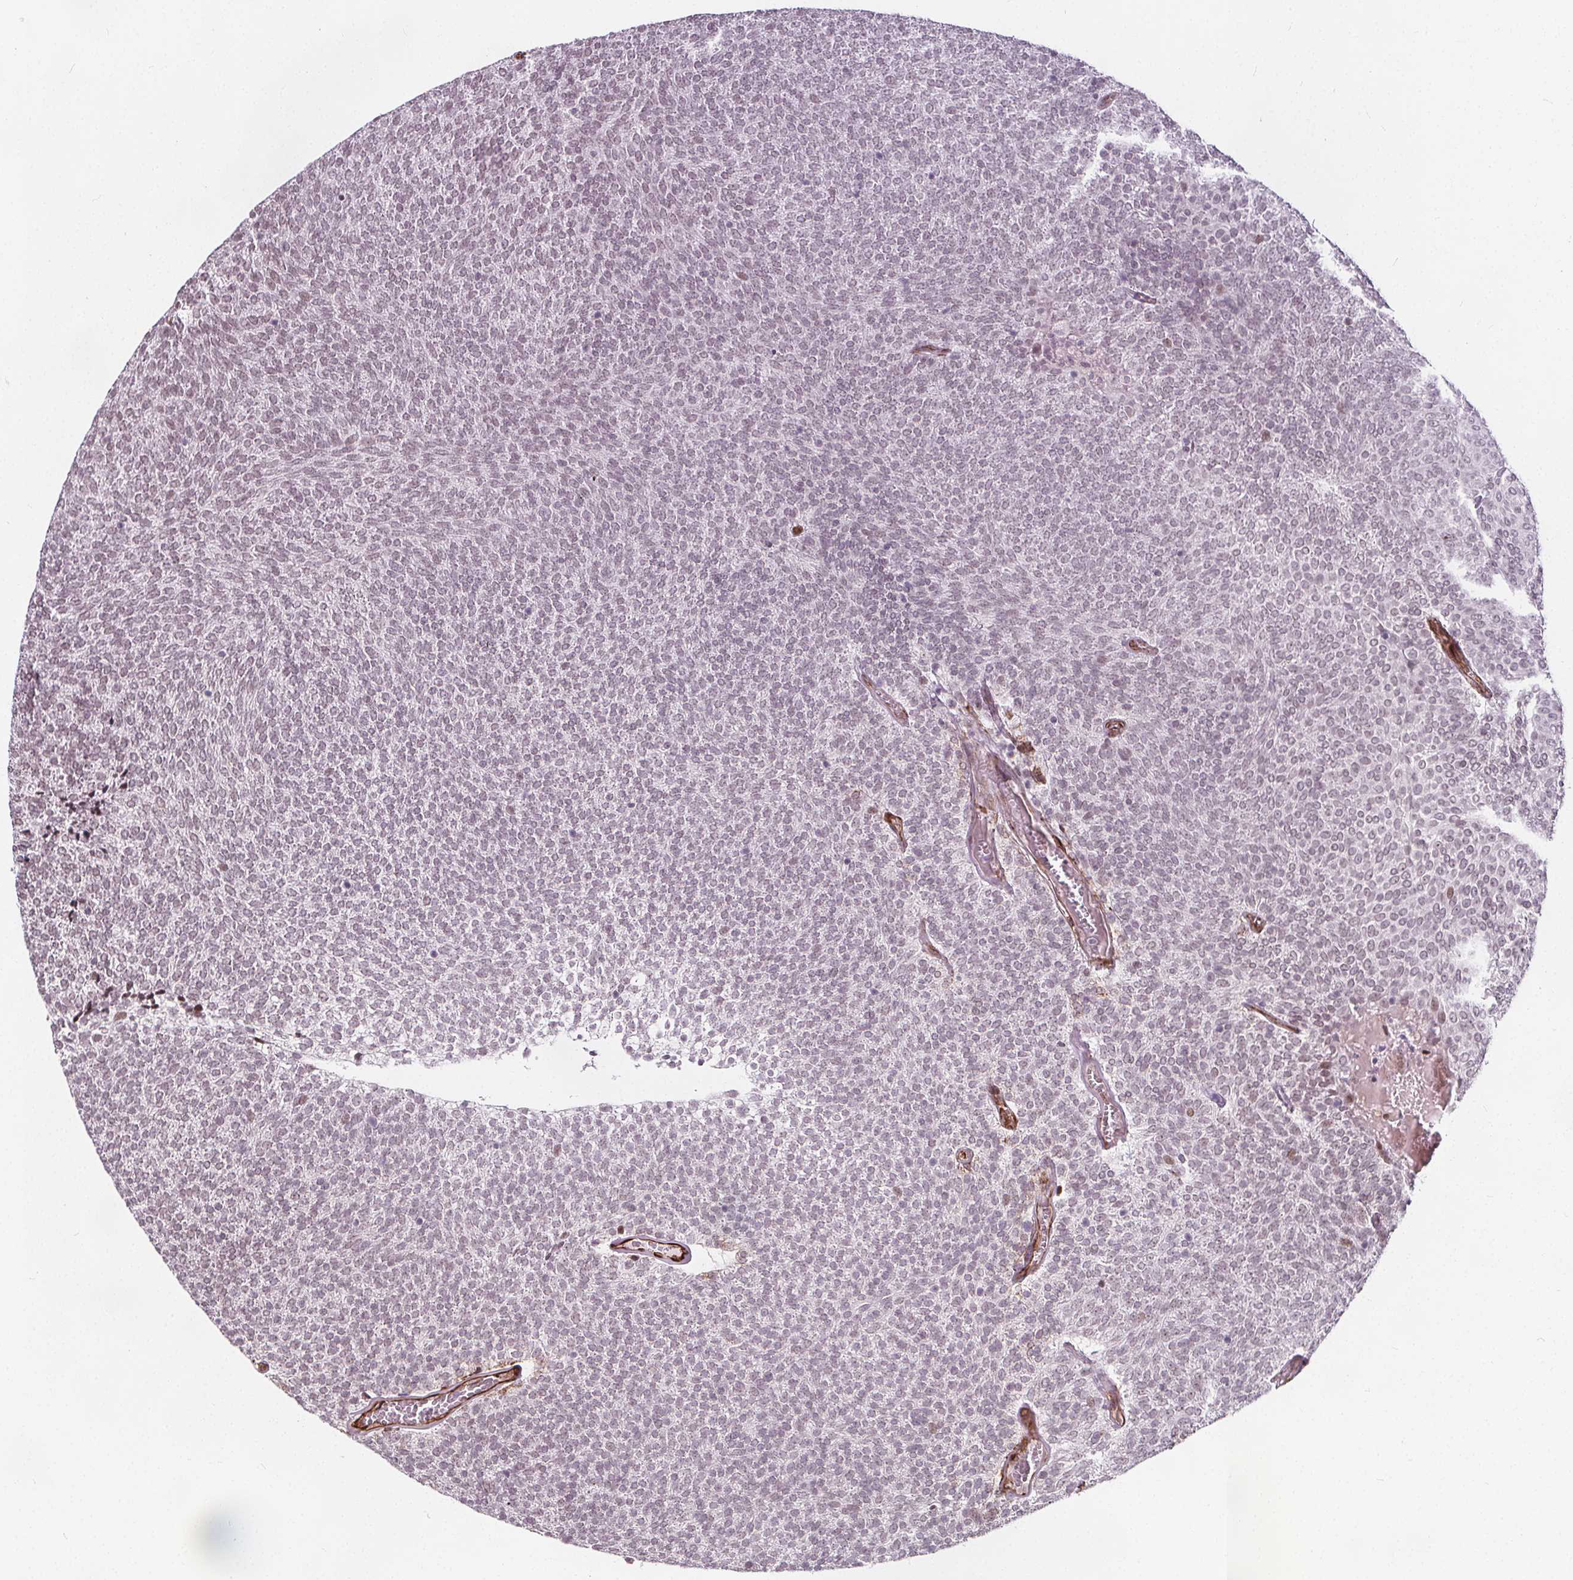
{"staining": {"intensity": "weak", "quantity": "25%-75%", "location": "nuclear"}, "tissue": "urothelial cancer", "cell_type": "Tumor cells", "image_type": "cancer", "snomed": [{"axis": "morphology", "description": "Urothelial carcinoma, Low grade"}, {"axis": "topography", "description": "Urinary bladder"}], "caption": "There is low levels of weak nuclear positivity in tumor cells of urothelial cancer, as demonstrated by immunohistochemical staining (brown color).", "gene": "HAS1", "patient": {"sex": "male", "age": 77}}